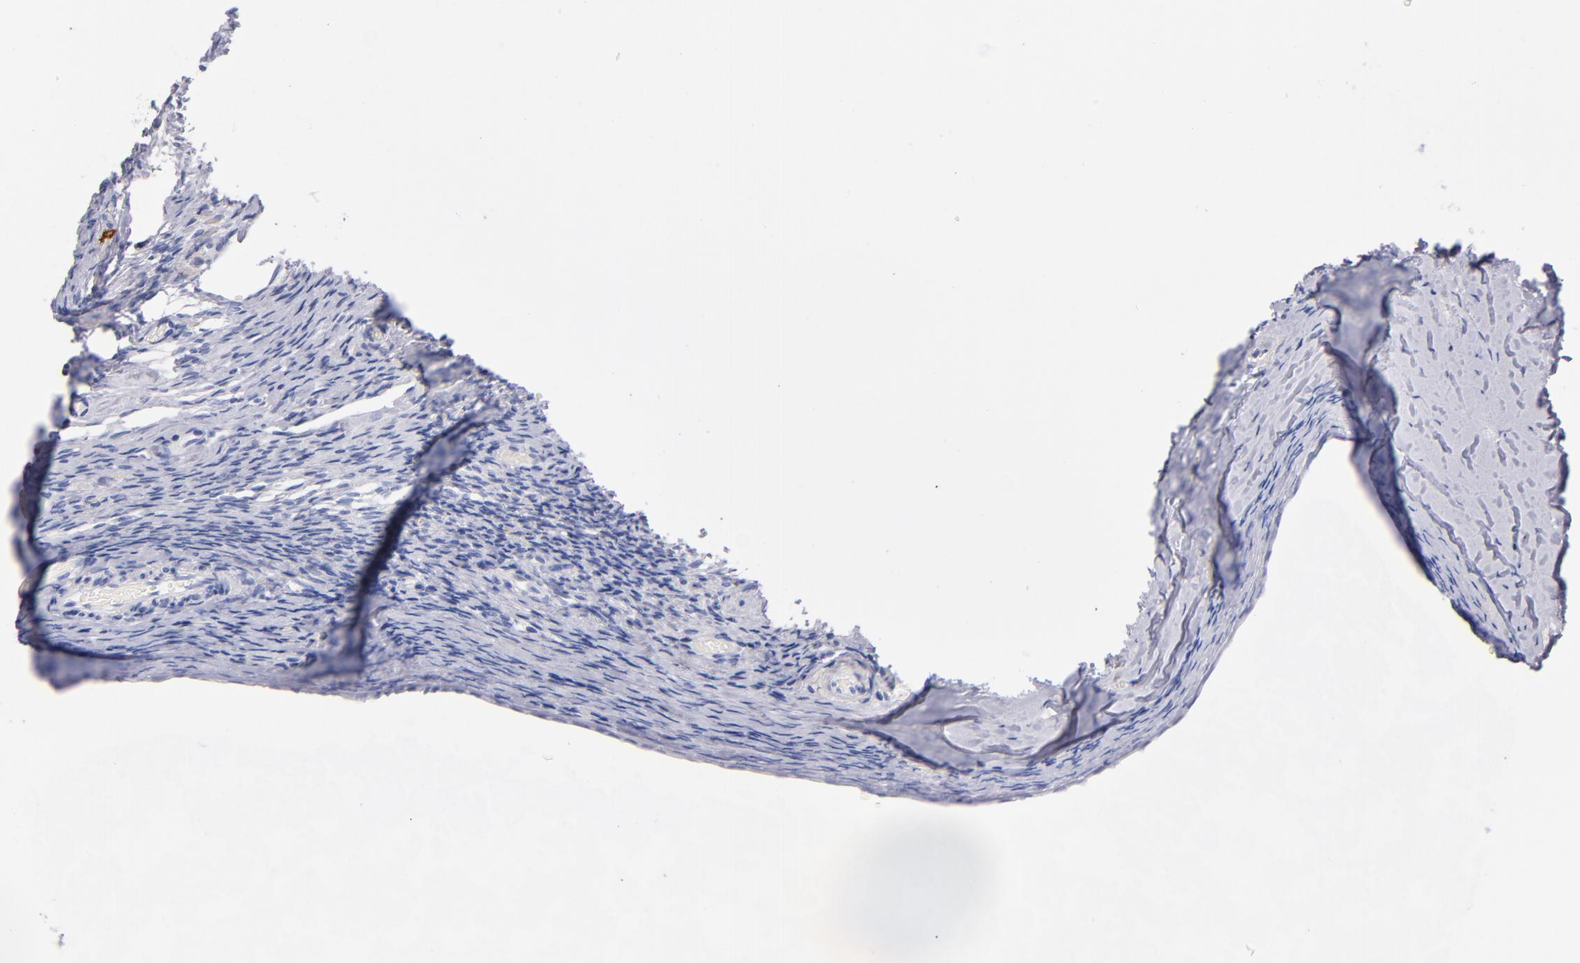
{"staining": {"intensity": "moderate", "quantity": ">75%", "location": "cytoplasmic/membranous"}, "tissue": "ovary", "cell_type": "Follicle cells", "image_type": "normal", "snomed": [{"axis": "morphology", "description": "Normal tissue, NOS"}, {"axis": "topography", "description": "Ovary"}], "caption": "Immunohistochemical staining of normal human ovary displays medium levels of moderate cytoplasmic/membranous staining in about >75% of follicle cells. (DAB (3,3'-diaminobenzidine) IHC with brightfield microscopy, high magnification).", "gene": "KIT", "patient": {"sex": "female", "age": 60}}